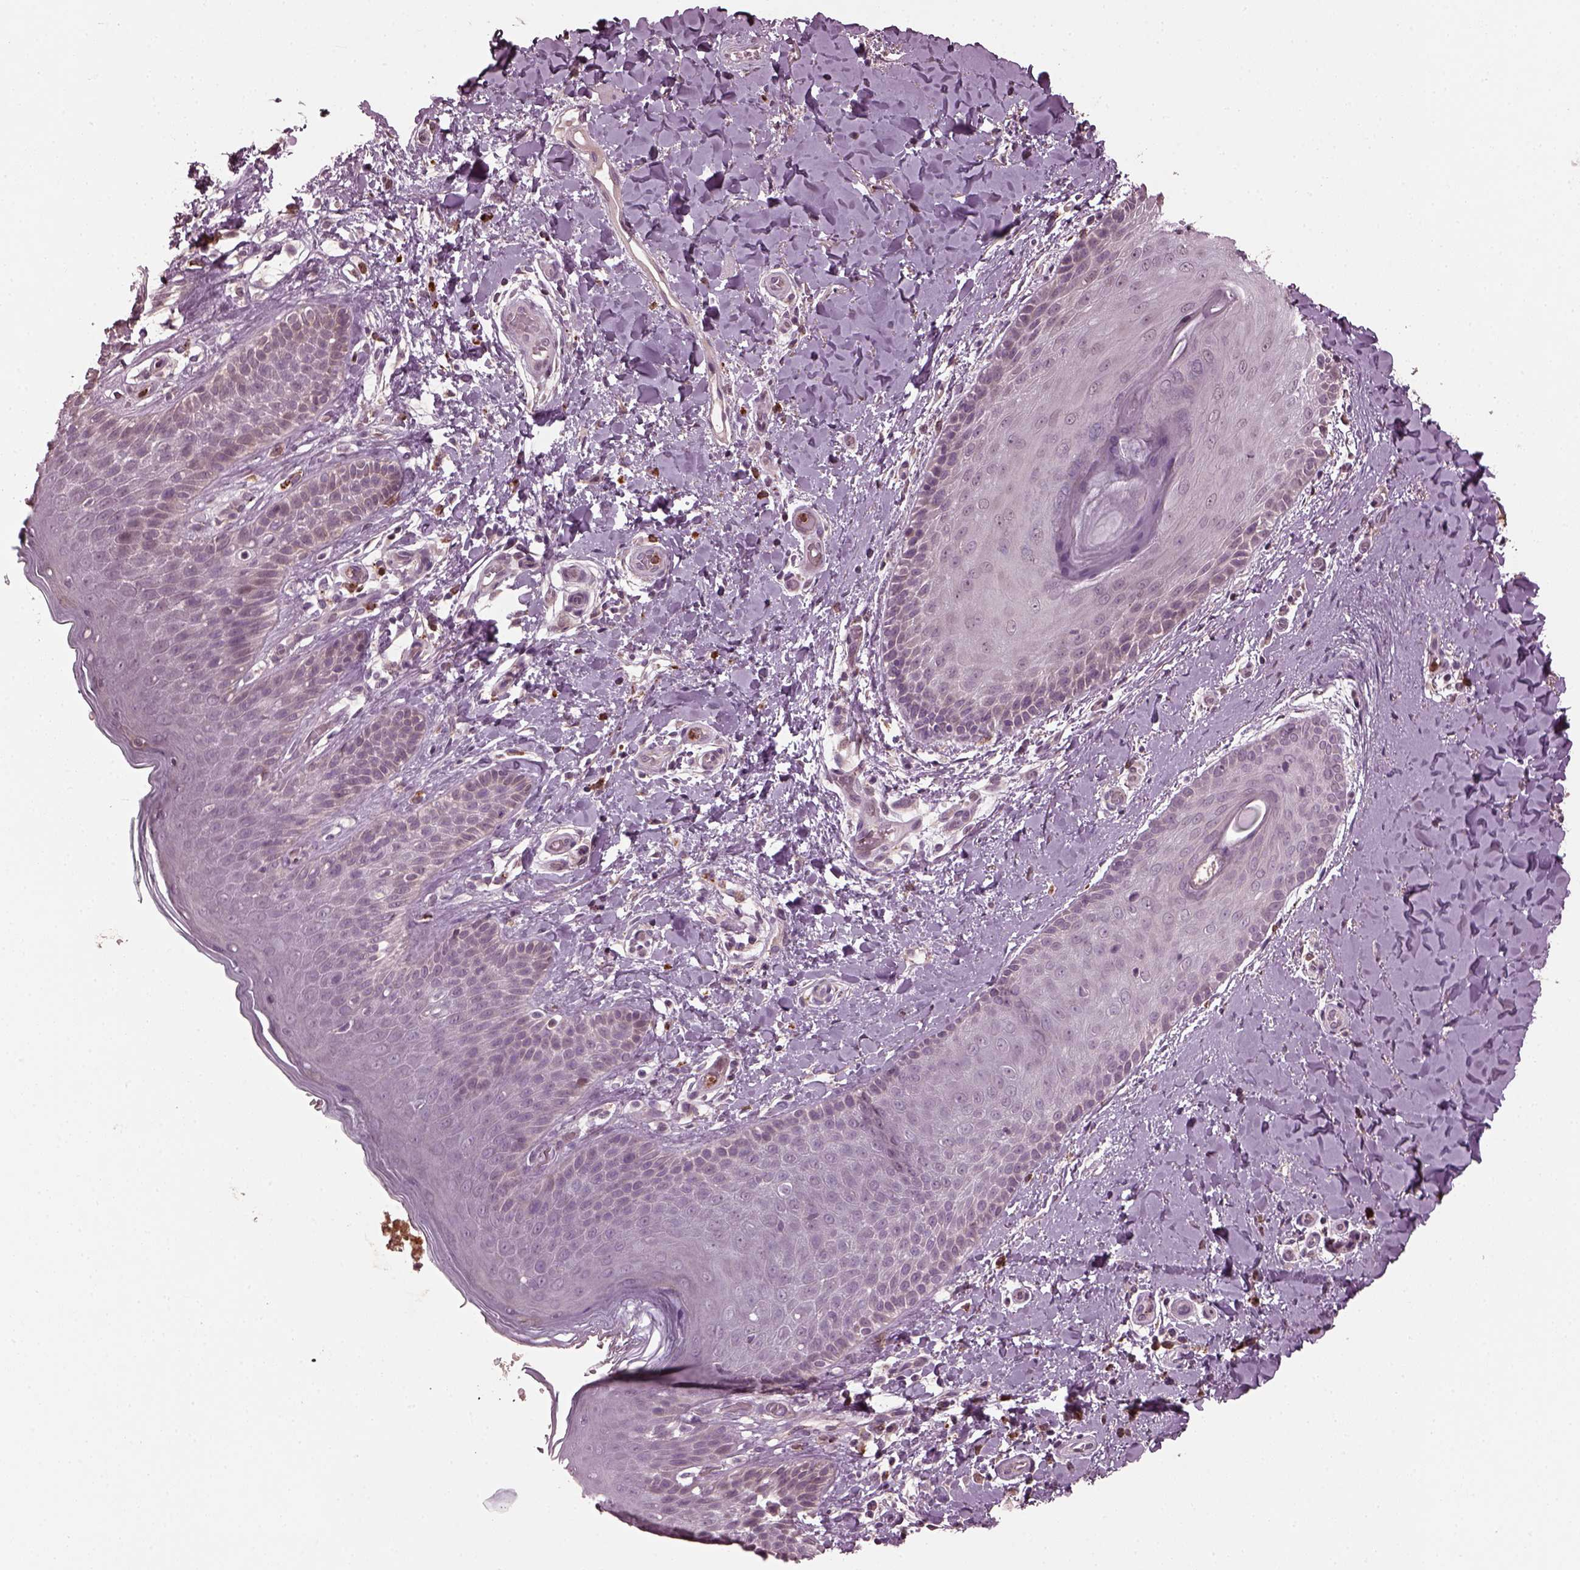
{"staining": {"intensity": "weak", "quantity": "<25%", "location": "cytoplasmic/membranous"}, "tissue": "skin", "cell_type": "Epidermal cells", "image_type": "normal", "snomed": [{"axis": "morphology", "description": "Normal tissue, NOS"}, {"axis": "topography", "description": "Anal"}], "caption": "Skin stained for a protein using immunohistochemistry reveals no positivity epidermal cells.", "gene": "RUFY3", "patient": {"sex": "male", "age": 36}}